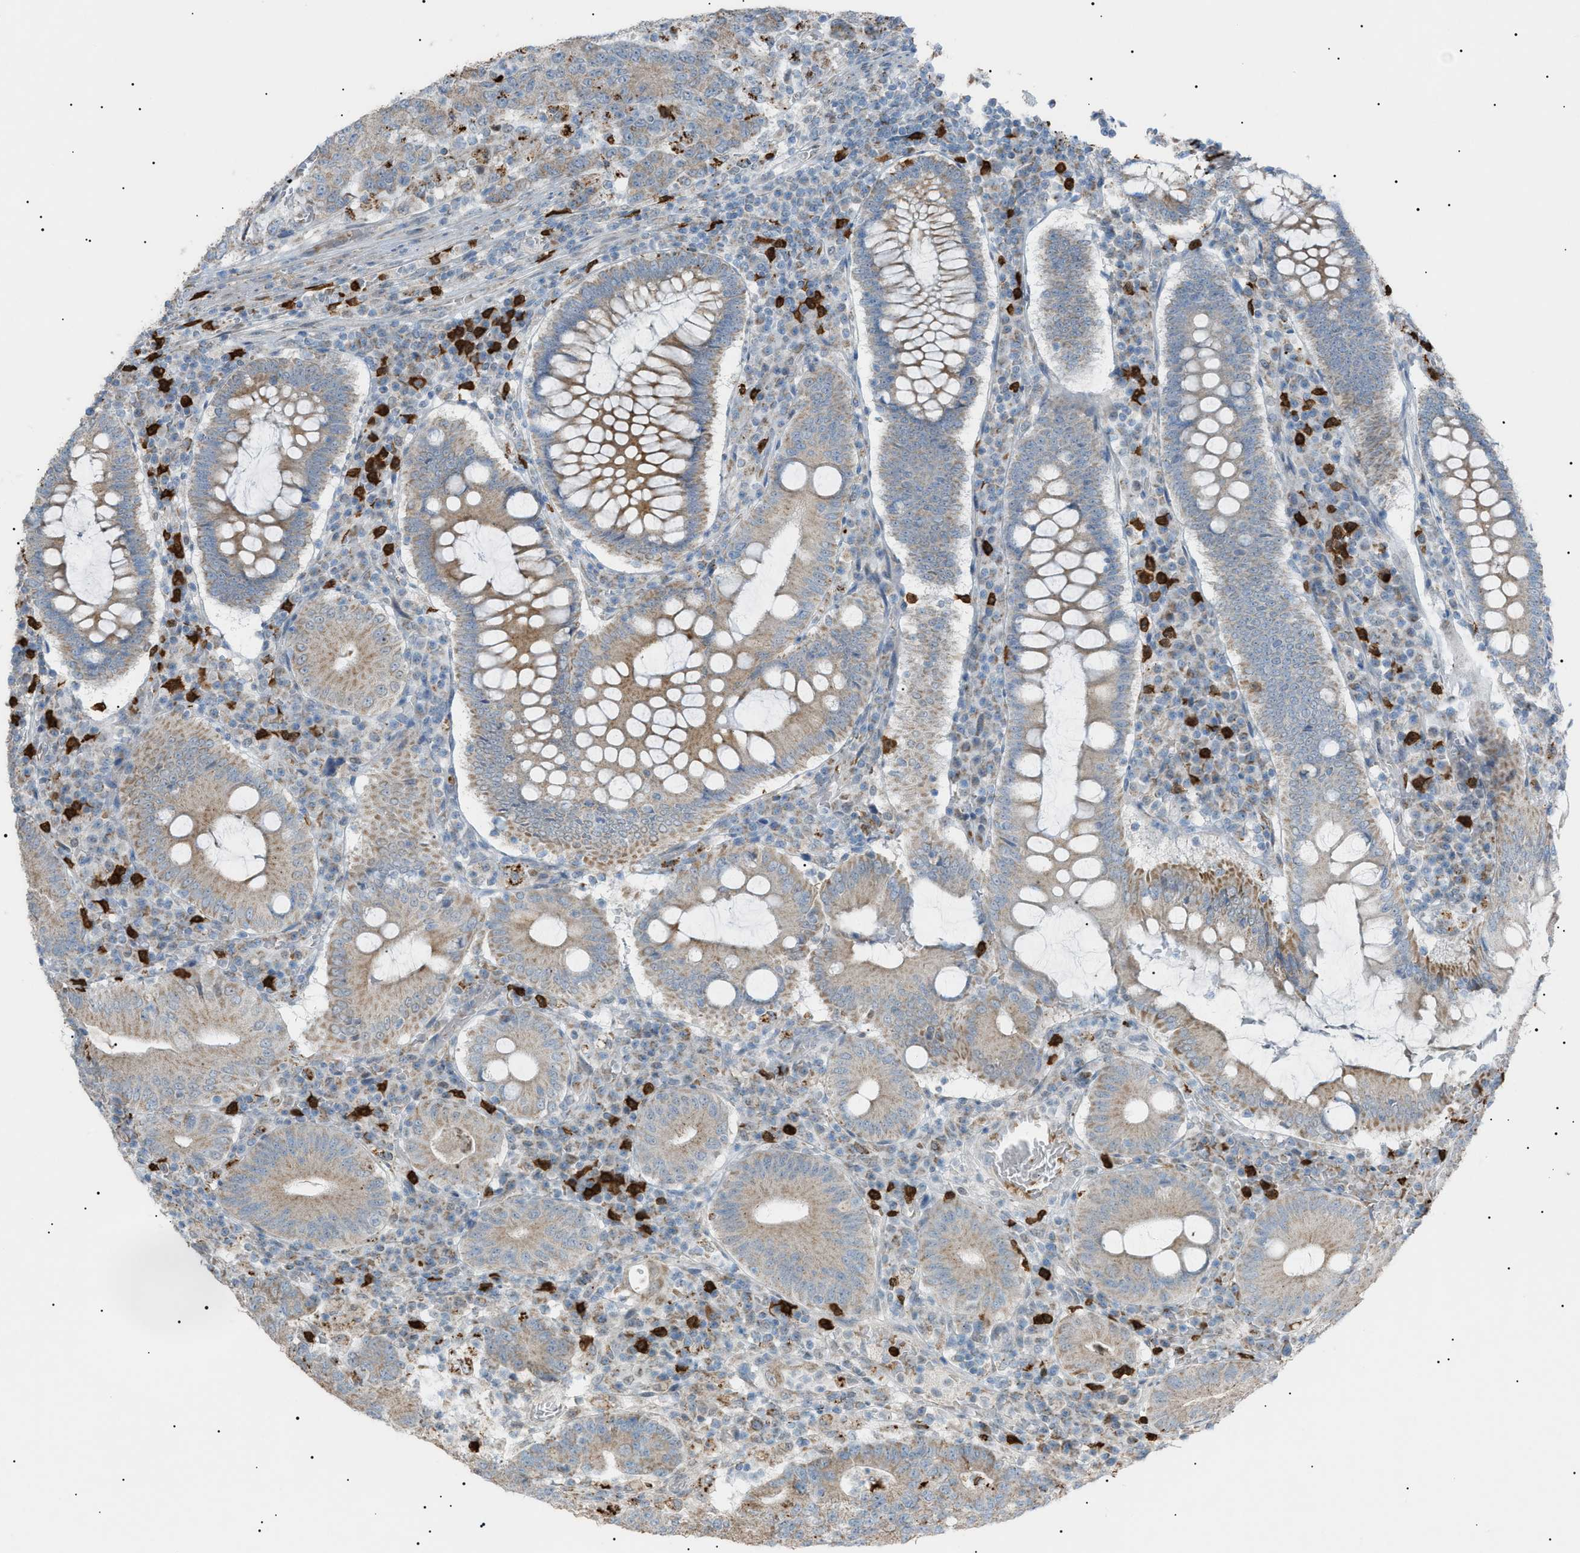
{"staining": {"intensity": "weak", "quantity": ">75%", "location": "cytoplasmic/membranous"}, "tissue": "colorectal cancer", "cell_type": "Tumor cells", "image_type": "cancer", "snomed": [{"axis": "morphology", "description": "Normal tissue, NOS"}, {"axis": "morphology", "description": "Adenocarcinoma, NOS"}, {"axis": "topography", "description": "Colon"}], "caption": "About >75% of tumor cells in human adenocarcinoma (colorectal) demonstrate weak cytoplasmic/membranous protein expression as visualized by brown immunohistochemical staining.", "gene": "ZNF516", "patient": {"sex": "female", "age": 75}}